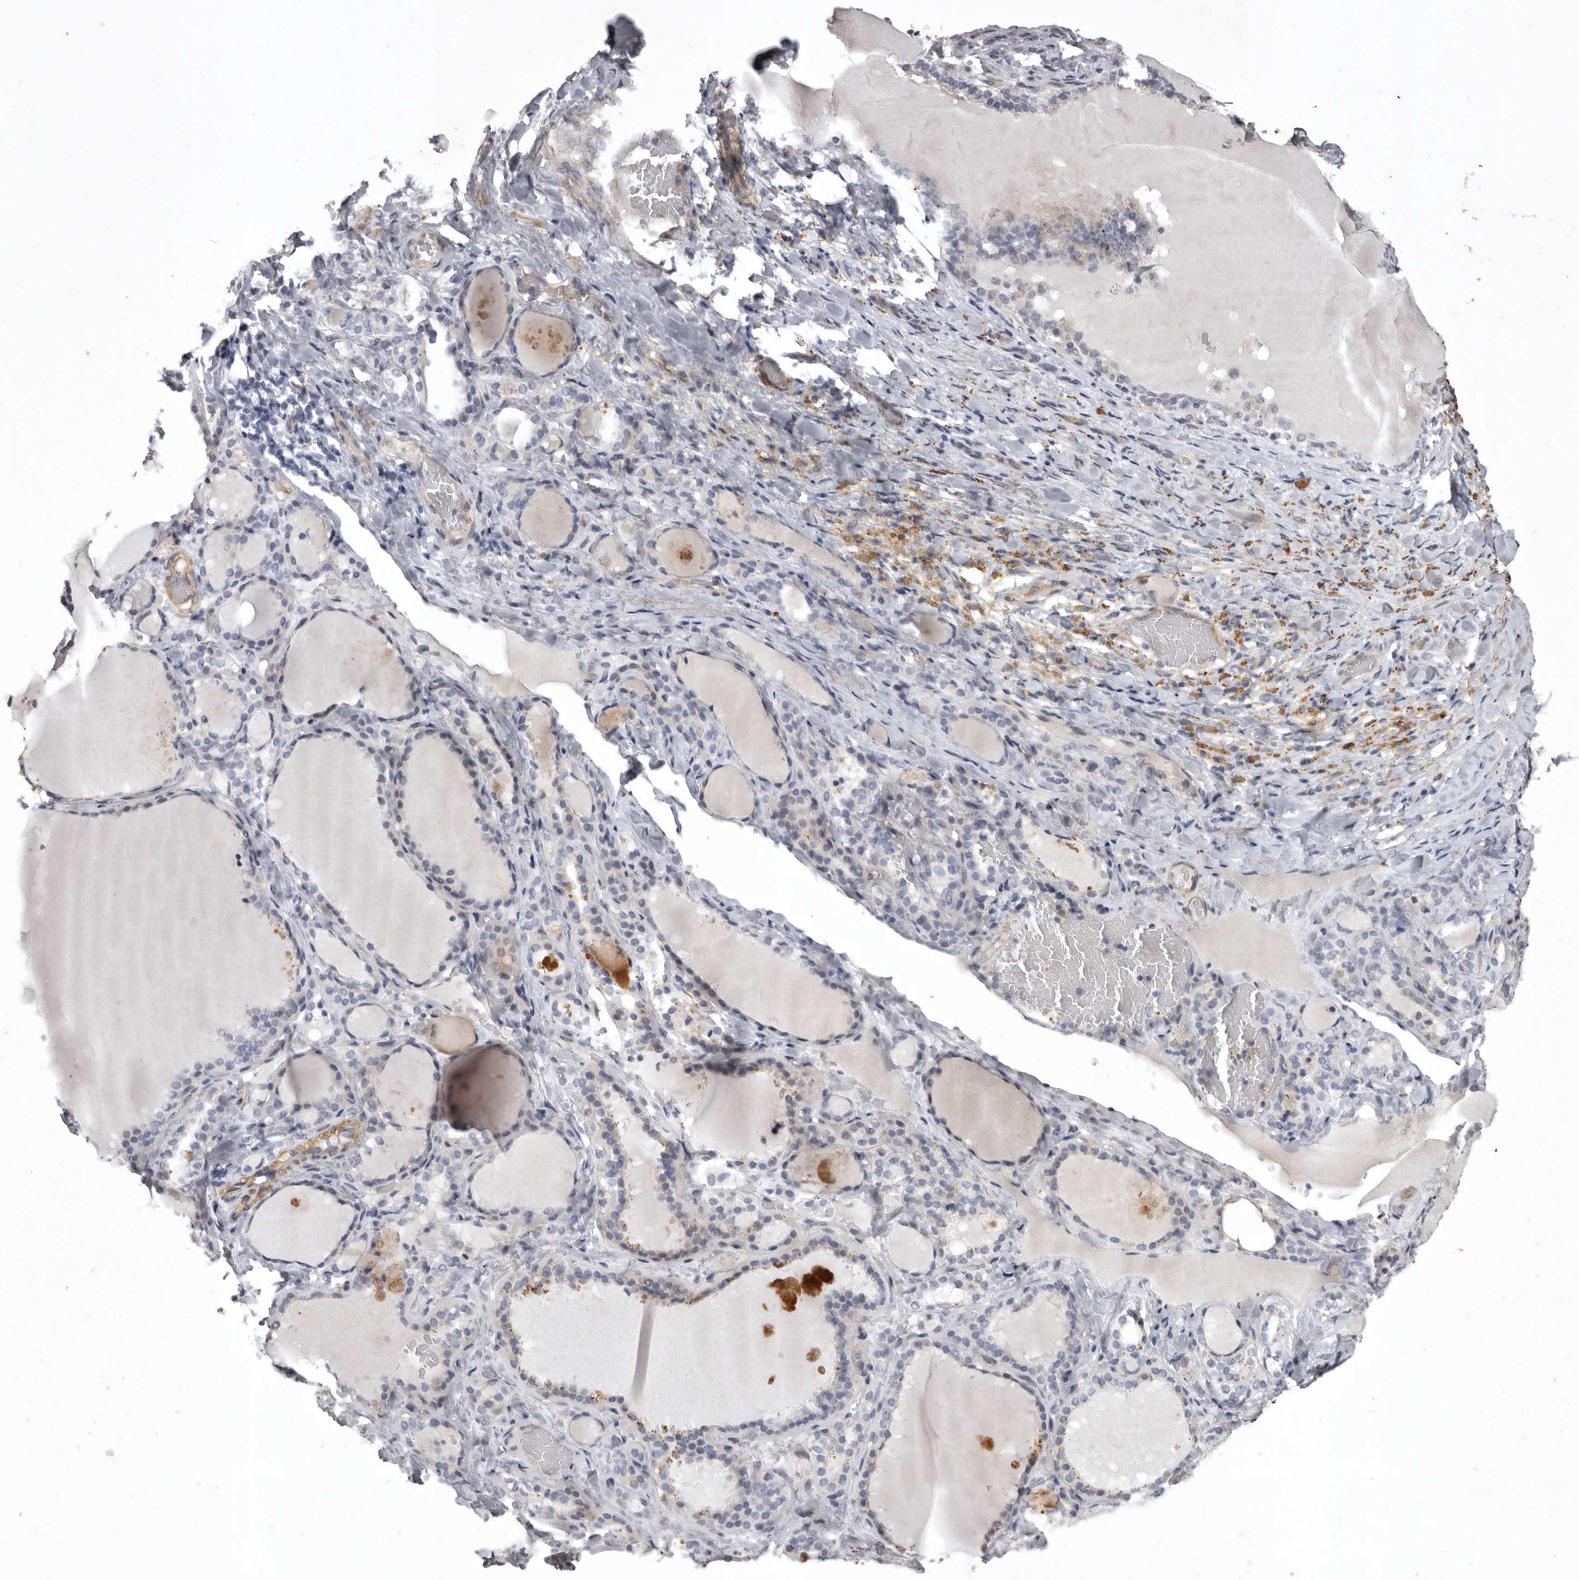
{"staining": {"intensity": "moderate", "quantity": "<25%", "location": "cytoplasmic/membranous"}, "tissue": "thyroid gland", "cell_type": "Glandular cells", "image_type": "normal", "snomed": [{"axis": "morphology", "description": "Normal tissue, NOS"}, {"axis": "topography", "description": "Thyroid gland"}], "caption": "This is an image of IHC staining of unremarkable thyroid gland, which shows moderate positivity in the cytoplasmic/membranous of glandular cells.", "gene": "NKAIN4", "patient": {"sex": "female", "age": 22}}